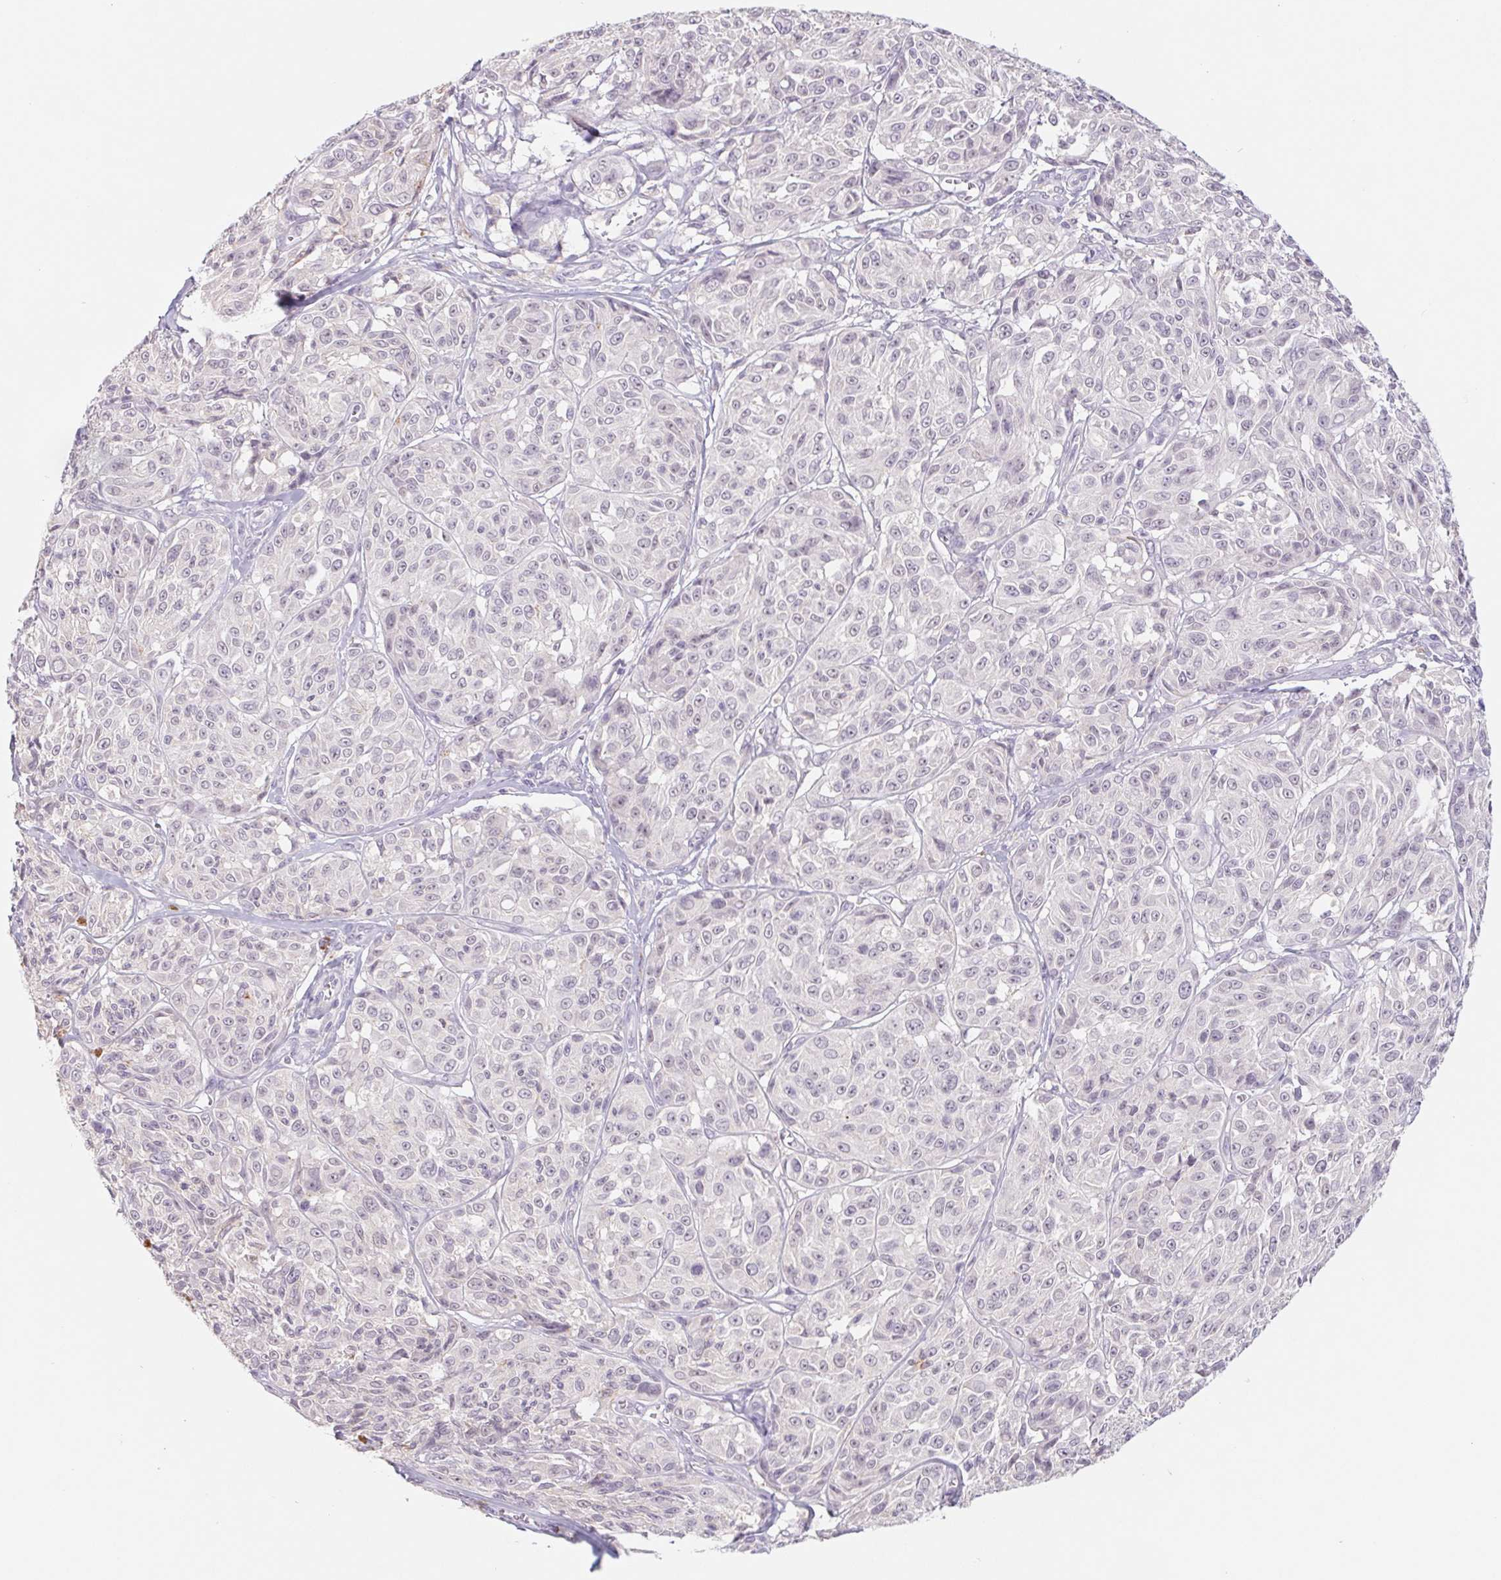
{"staining": {"intensity": "negative", "quantity": "none", "location": "none"}, "tissue": "melanoma", "cell_type": "Tumor cells", "image_type": "cancer", "snomed": [{"axis": "morphology", "description": "Malignant melanoma, NOS"}, {"axis": "topography", "description": "Skin"}], "caption": "IHC of human melanoma shows no expression in tumor cells.", "gene": "PNMA8B", "patient": {"sex": "male", "age": 91}}